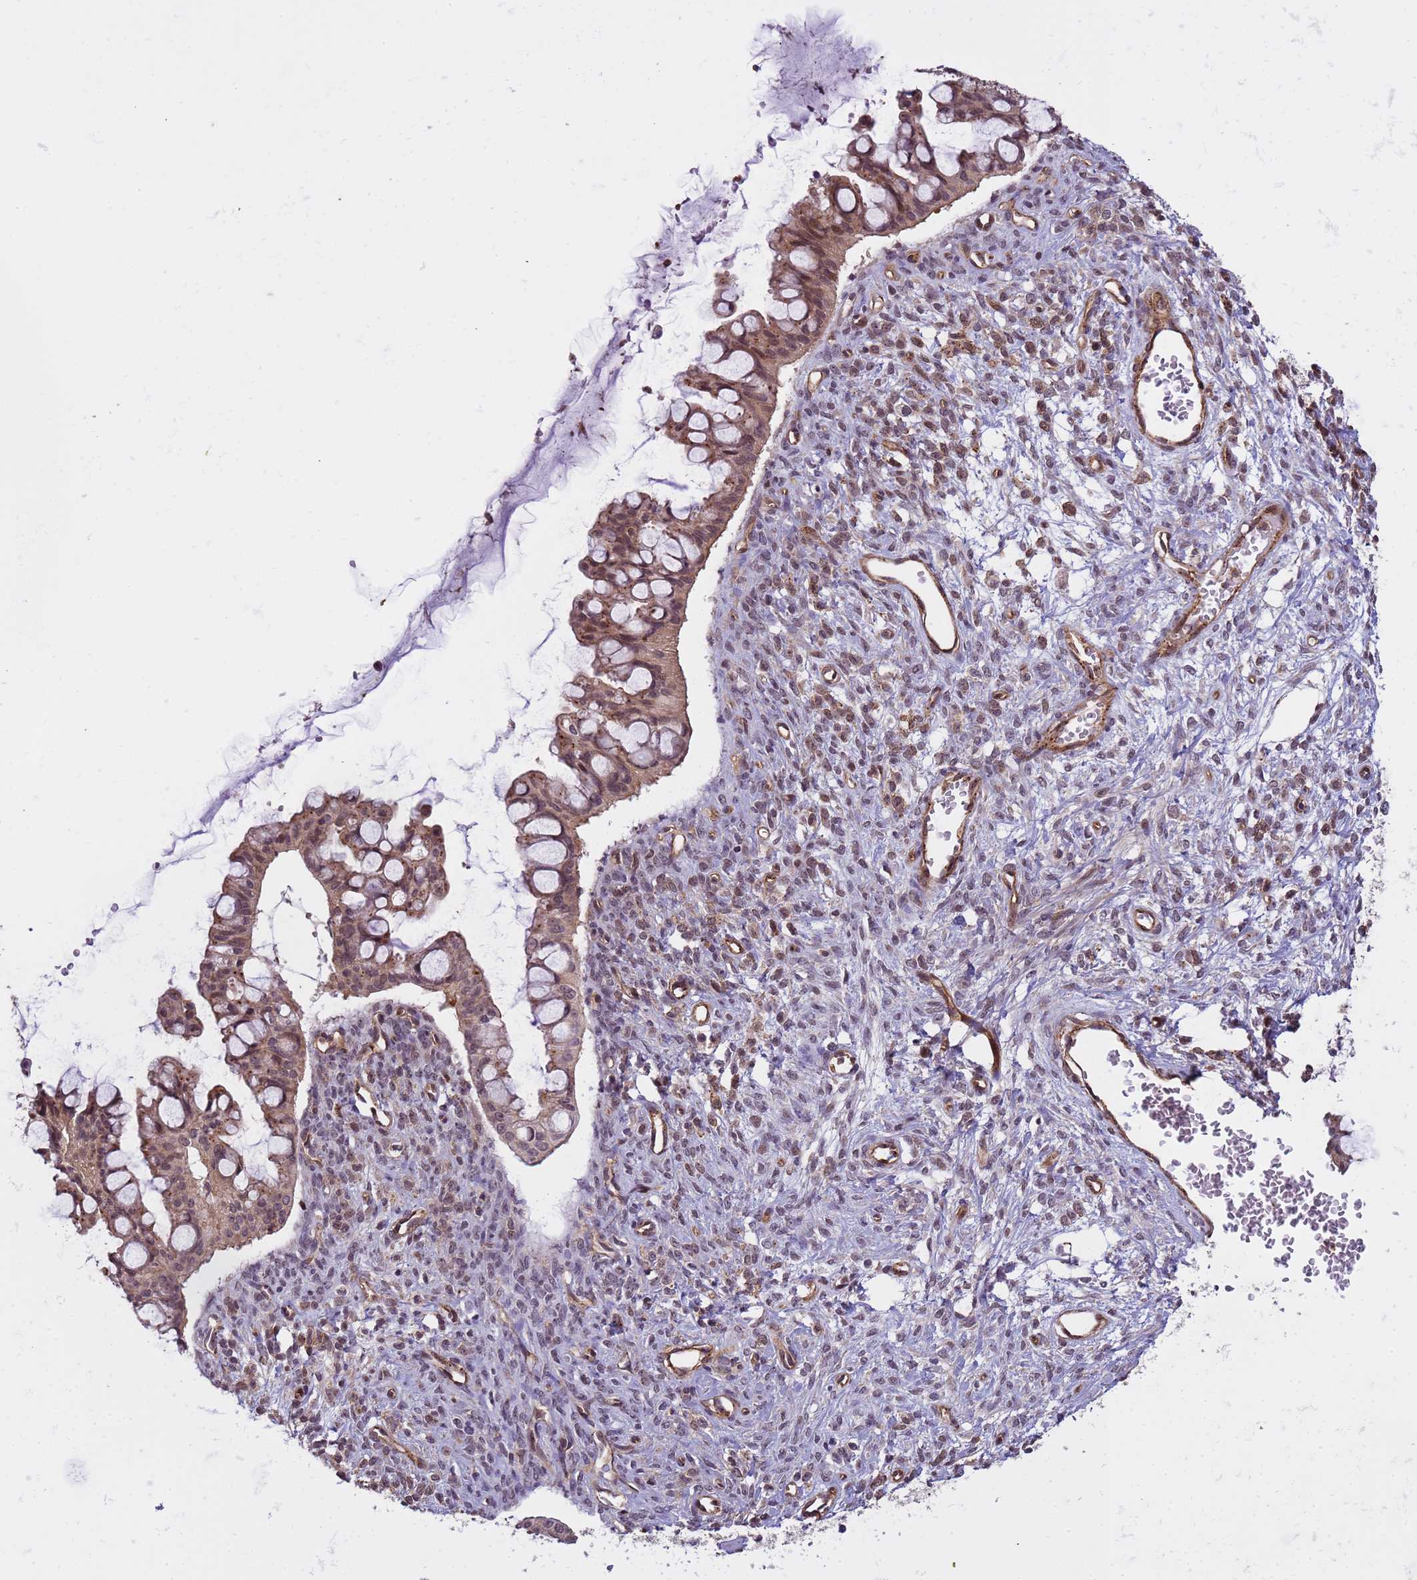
{"staining": {"intensity": "weak", "quantity": "25%-75%", "location": "nuclear"}, "tissue": "ovarian cancer", "cell_type": "Tumor cells", "image_type": "cancer", "snomed": [{"axis": "morphology", "description": "Cystadenocarcinoma, mucinous, NOS"}, {"axis": "topography", "description": "Ovary"}], "caption": "Immunohistochemistry micrograph of neoplastic tissue: human ovarian cancer (mucinous cystadenocarcinoma) stained using immunohistochemistry (IHC) displays low levels of weak protein expression localized specifically in the nuclear of tumor cells, appearing as a nuclear brown color.", "gene": "EMC2", "patient": {"sex": "female", "age": 73}}